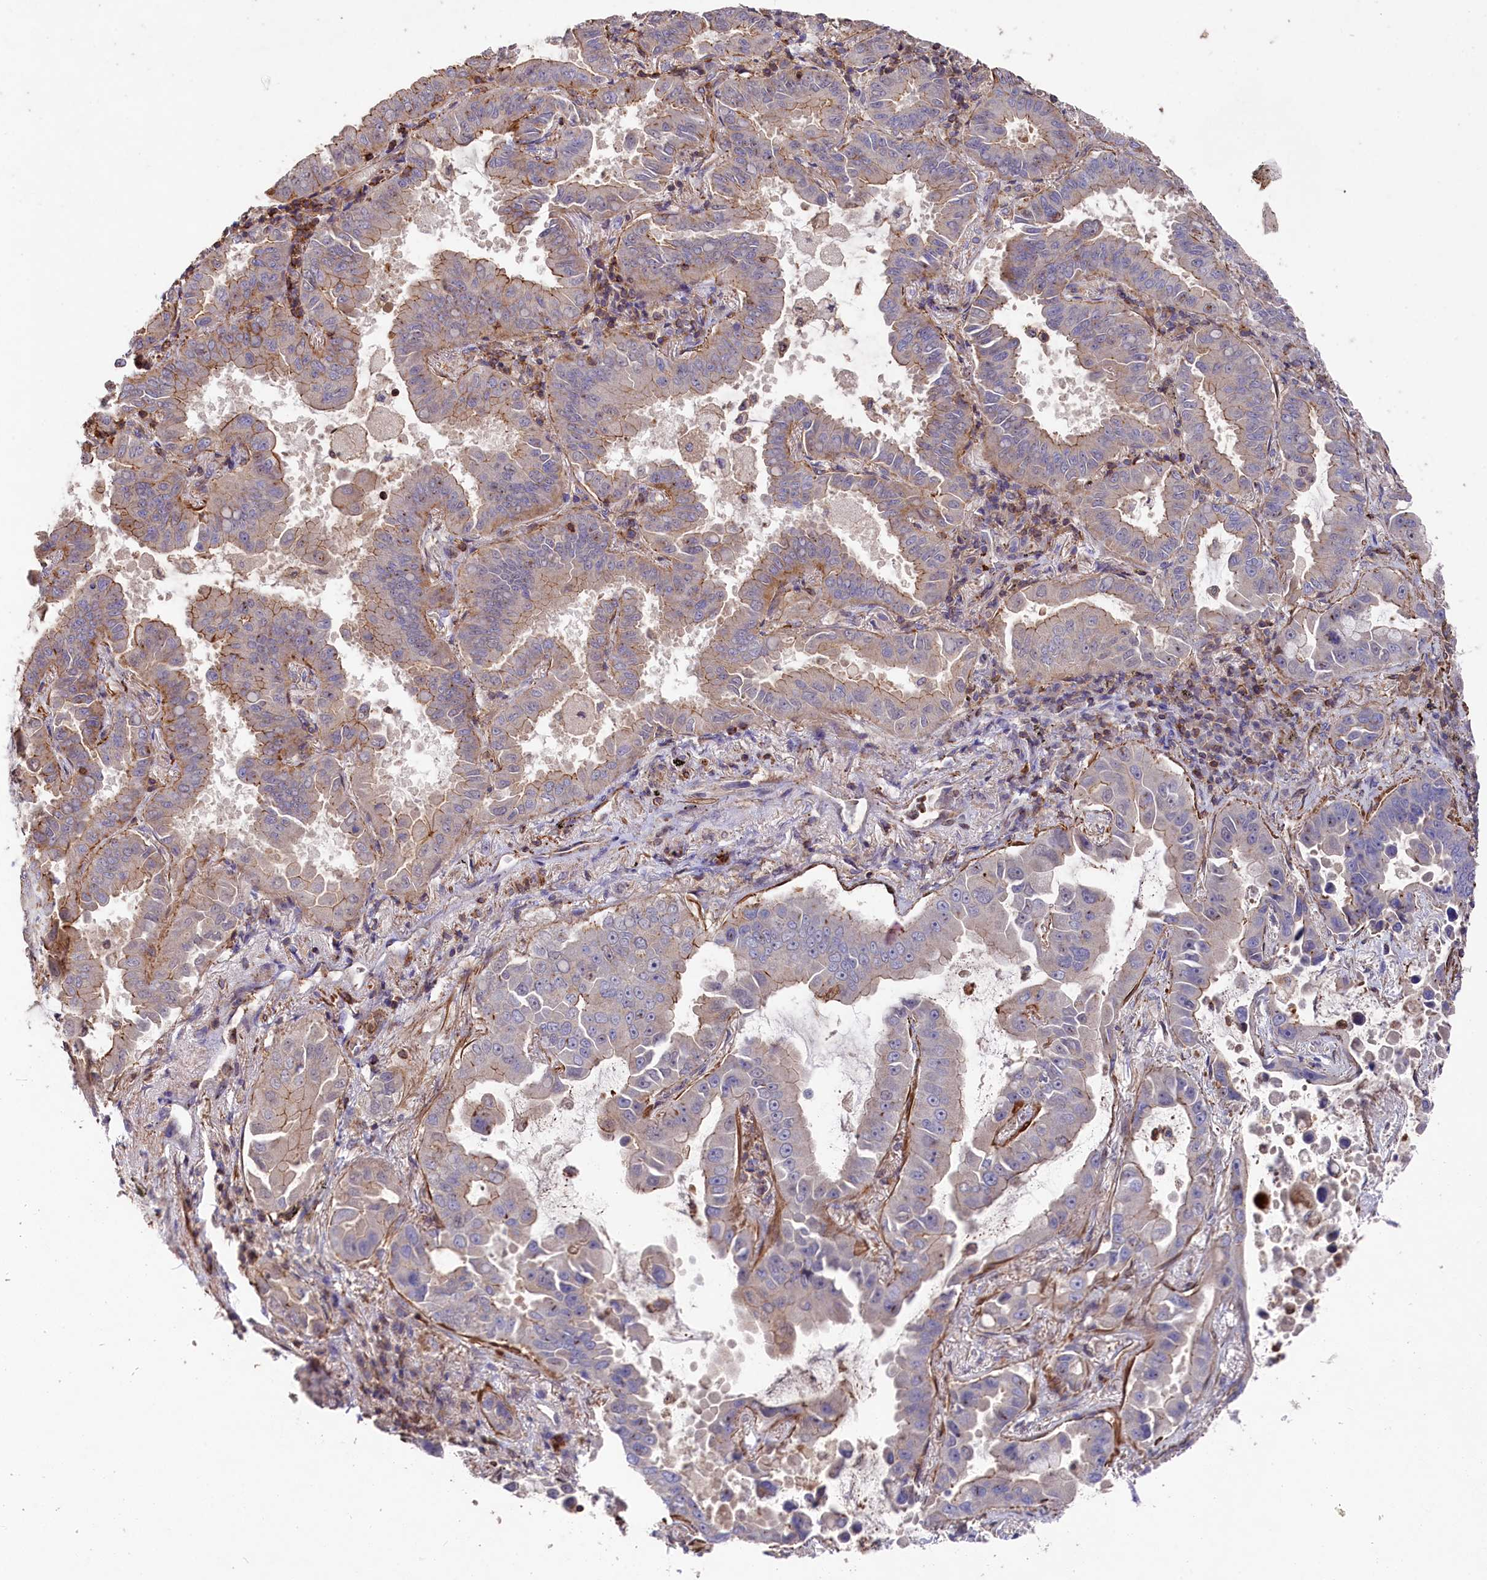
{"staining": {"intensity": "moderate", "quantity": "<25%", "location": "cytoplasmic/membranous"}, "tissue": "lung cancer", "cell_type": "Tumor cells", "image_type": "cancer", "snomed": [{"axis": "morphology", "description": "Adenocarcinoma, NOS"}, {"axis": "topography", "description": "Lung"}], "caption": "Immunohistochemistry image of neoplastic tissue: adenocarcinoma (lung) stained using IHC displays low levels of moderate protein expression localized specifically in the cytoplasmic/membranous of tumor cells, appearing as a cytoplasmic/membranous brown color.", "gene": "RAPSN", "patient": {"sex": "male", "age": 64}}